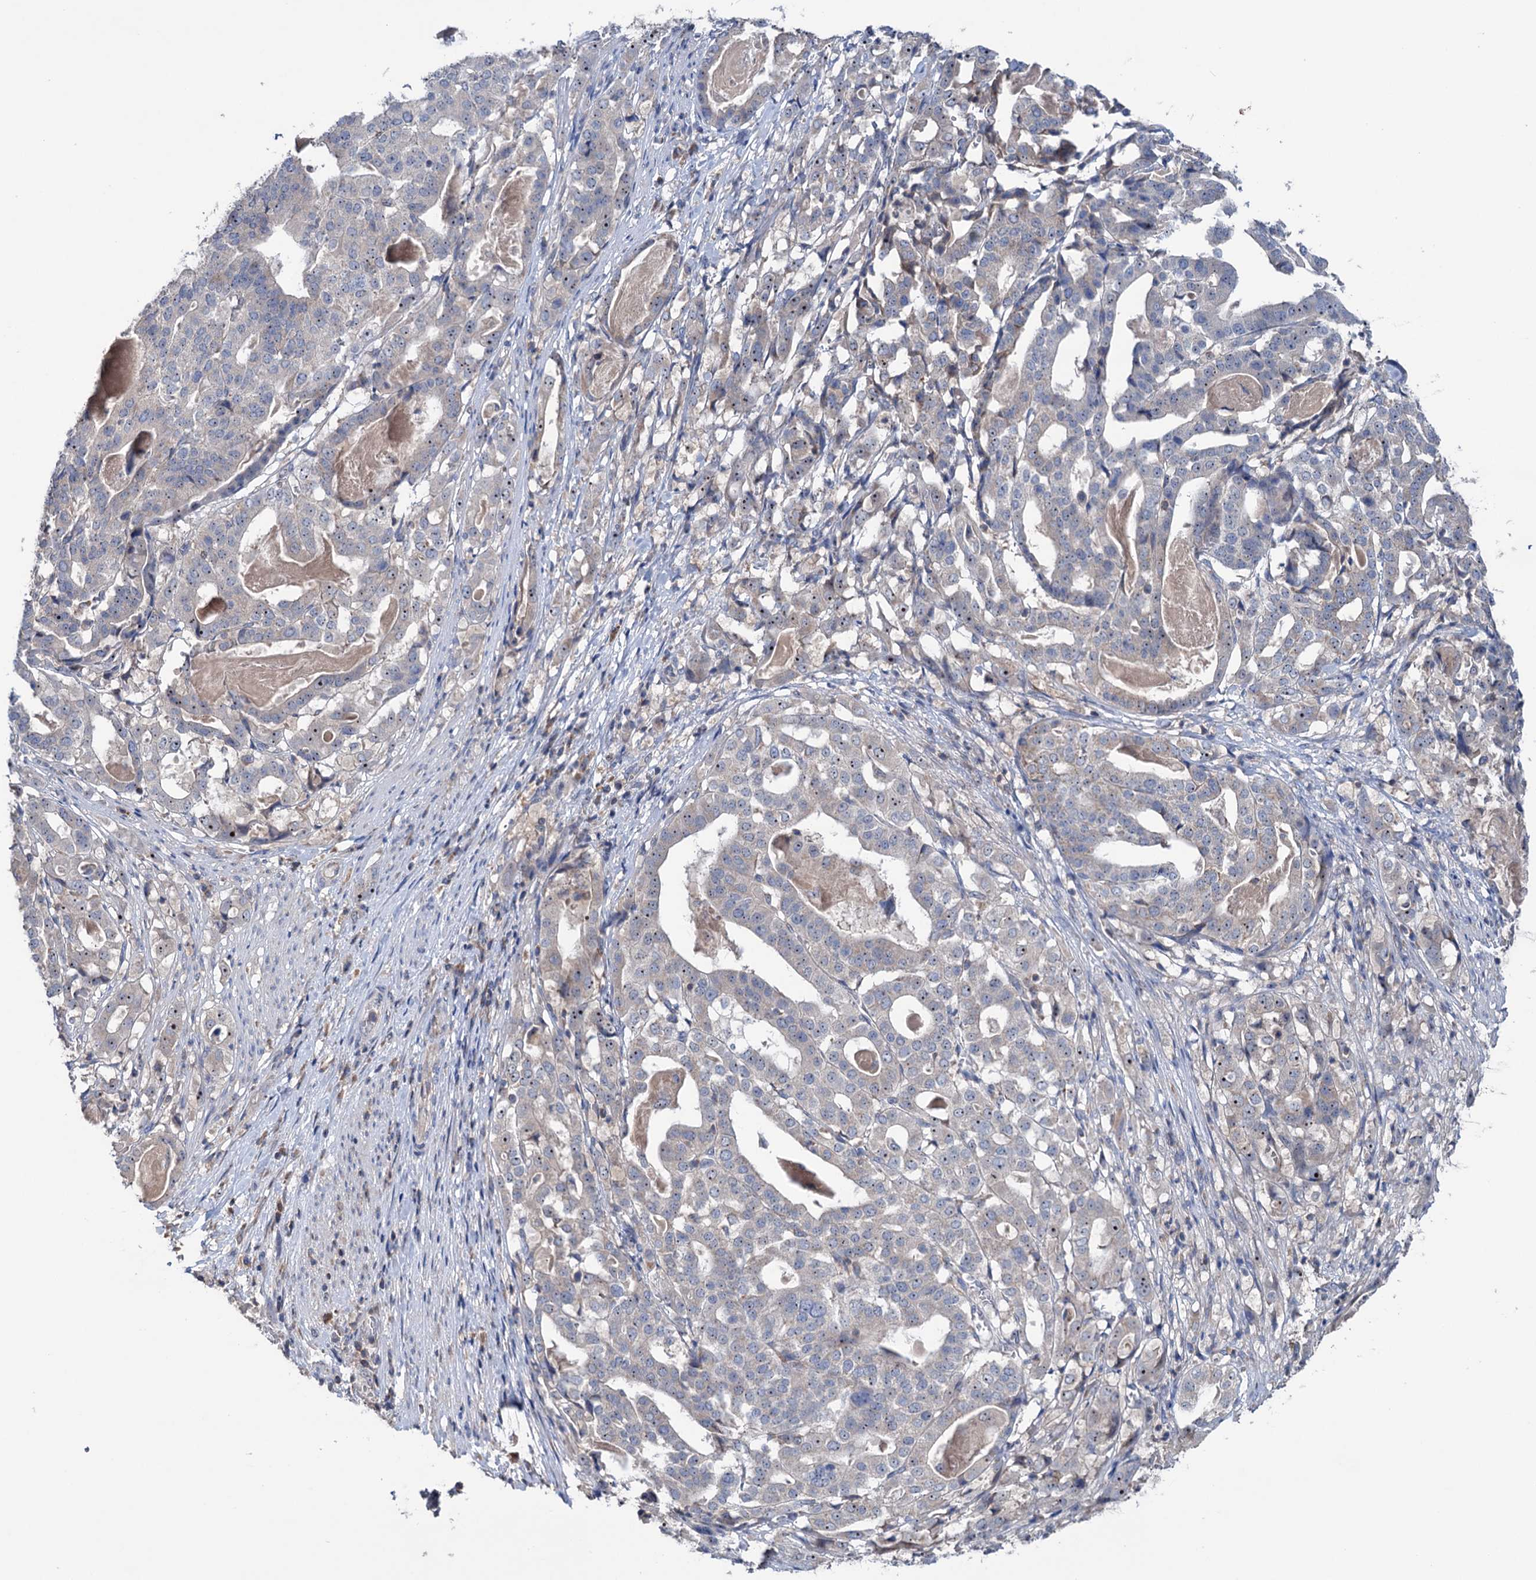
{"staining": {"intensity": "moderate", "quantity": "<25%", "location": "cytoplasmic/membranous,nuclear"}, "tissue": "stomach cancer", "cell_type": "Tumor cells", "image_type": "cancer", "snomed": [{"axis": "morphology", "description": "Adenocarcinoma, NOS"}, {"axis": "topography", "description": "Stomach"}], "caption": "Brown immunohistochemical staining in adenocarcinoma (stomach) displays moderate cytoplasmic/membranous and nuclear staining in approximately <25% of tumor cells.", "gene": "HTR3B", "patient": {"sex": "male", "age": 48}}